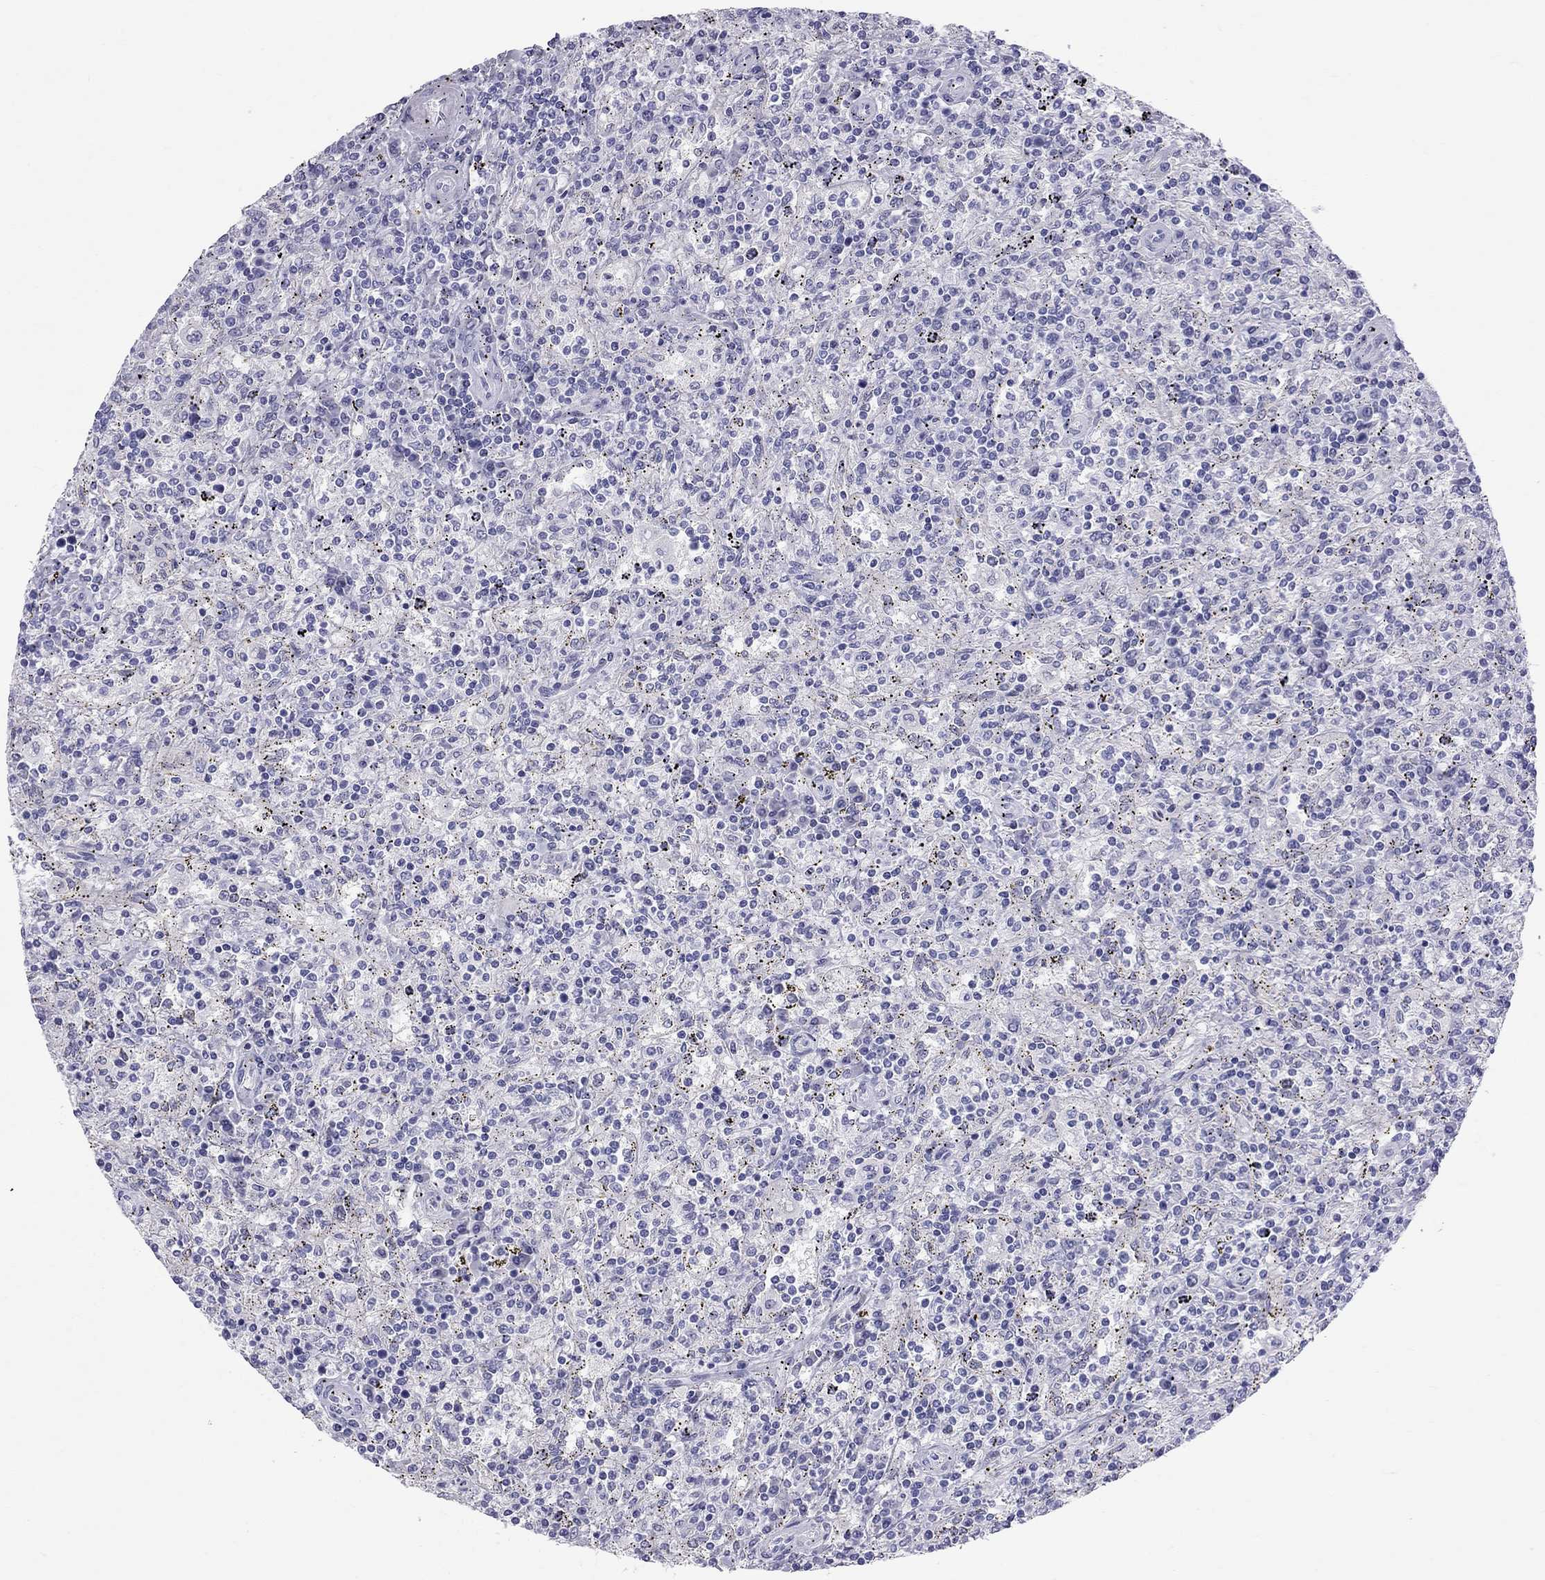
{"staining": {"intensity": "negative", "quantity": "none", "location": "none"}, "tissue": "lymphoma", "cell_type": "Tumor cells", "image_type": "cancer", "snomed": [{"axis": "morphology", "description": "Malignant lymphoma, non-Hodgkin's type, Low grade"}, {"axis": "topography", "description": "Spleen"}], "caption": "An immunohistochemistry micrograph of malignant lymphoma, non-Hodgkin's type (low-grade) is shown. There is no staining in tumor cells of malignant lymphoma, non-Hodgkin's type (low-grade). The staining was performed using DAB (3,3'-diaminobenzidine) to visualize the protein expression in brown, while the nuclei were stained in blue with hematoxylin (Magnification: 20x).", "gene": "FSCN3", "patient": {"sex": "male", "age": 62}}